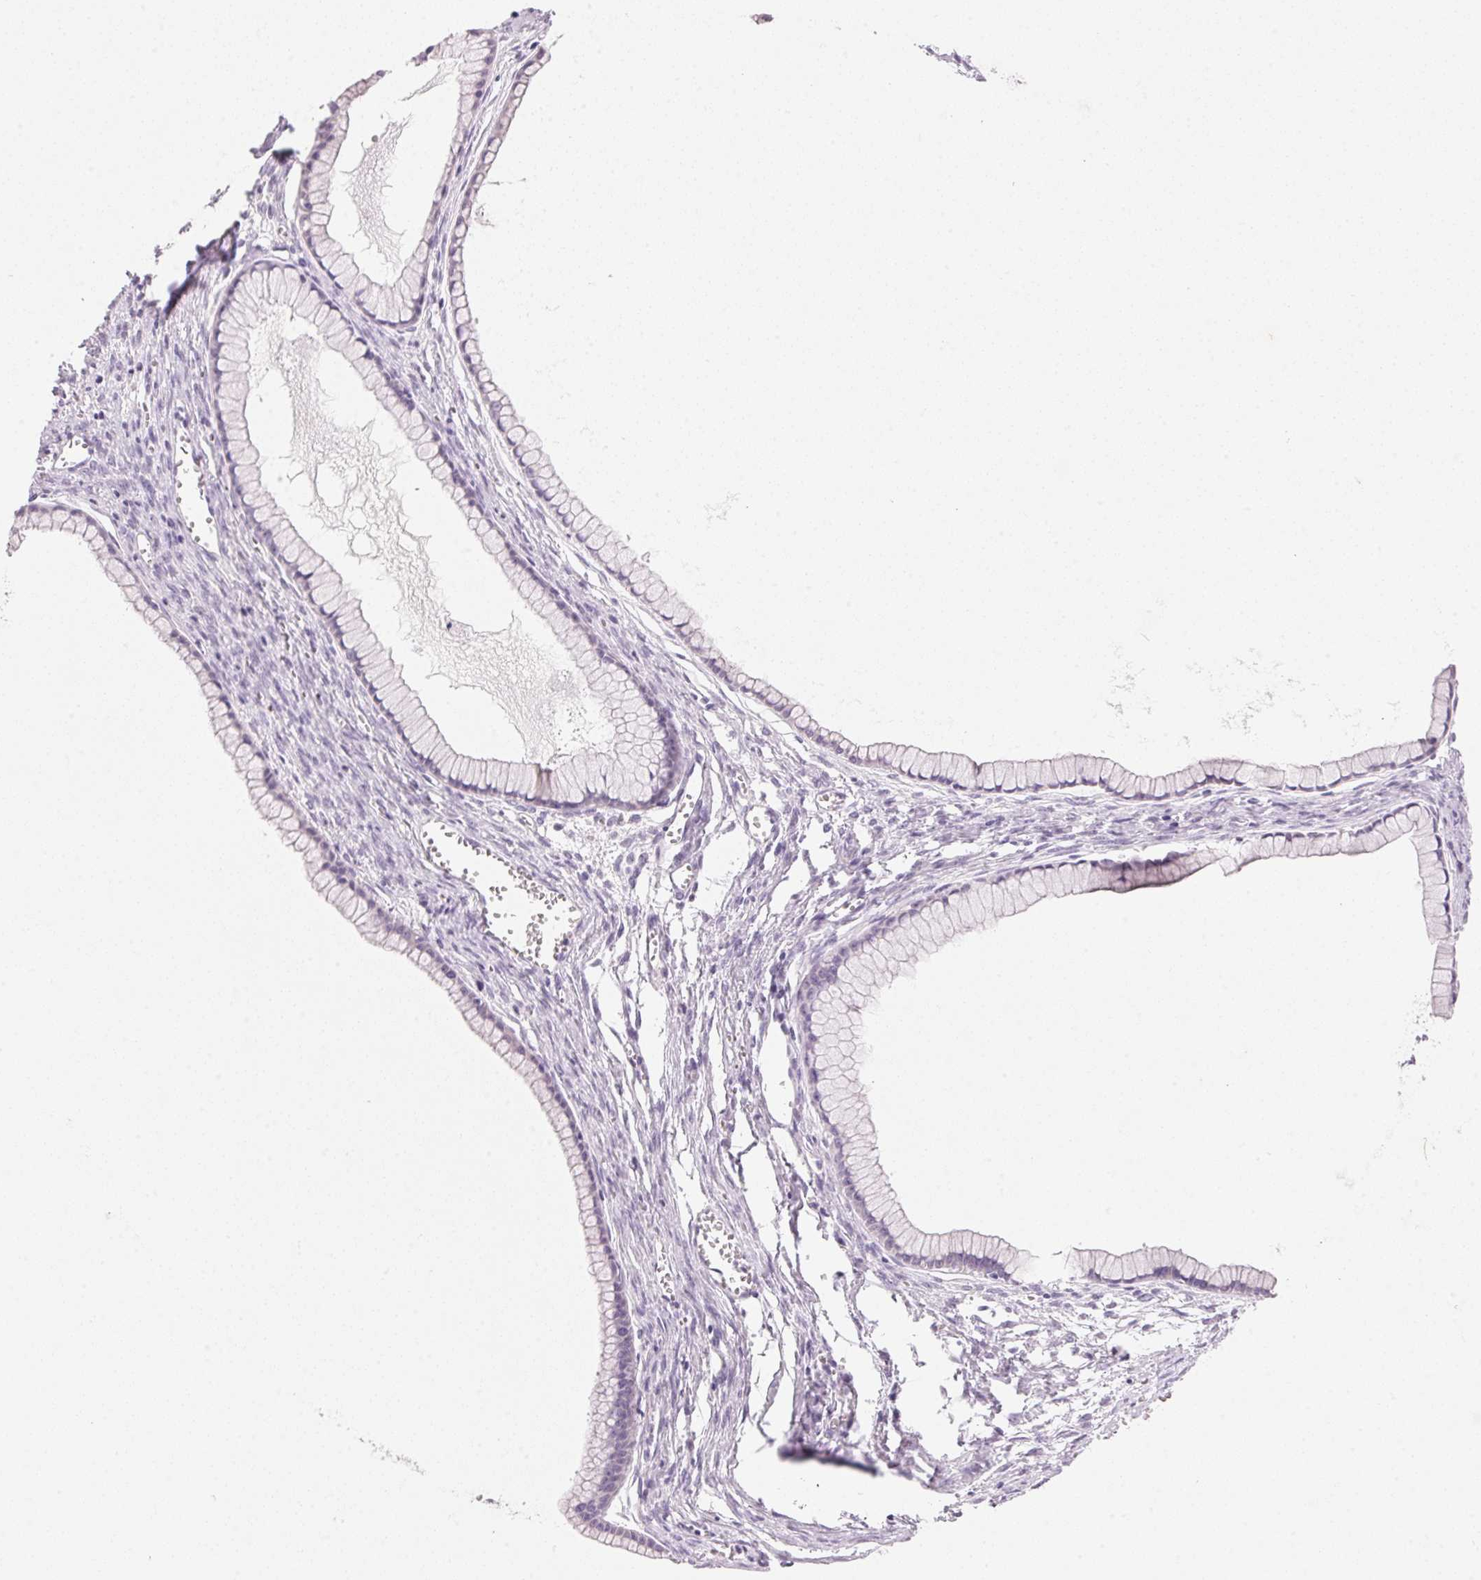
{"staining": {"intensity": "negative", "quantity": "none", "location": "none"}, "tissue": "ovarian cancer", "cell_type": "Tumor cells", "image_type": "cancer", "snomed": [{"axis": "morphology", "description": "Cystadenocarcinoma, mucinous, NOS"}, {"axis": "topography", "description": "Ovary"}], "caption": "Tumor cells show no significant positivity in ovarian cancer.", "gene": "HSD17B2", "patient": {"sex": "female", "age": 41}}